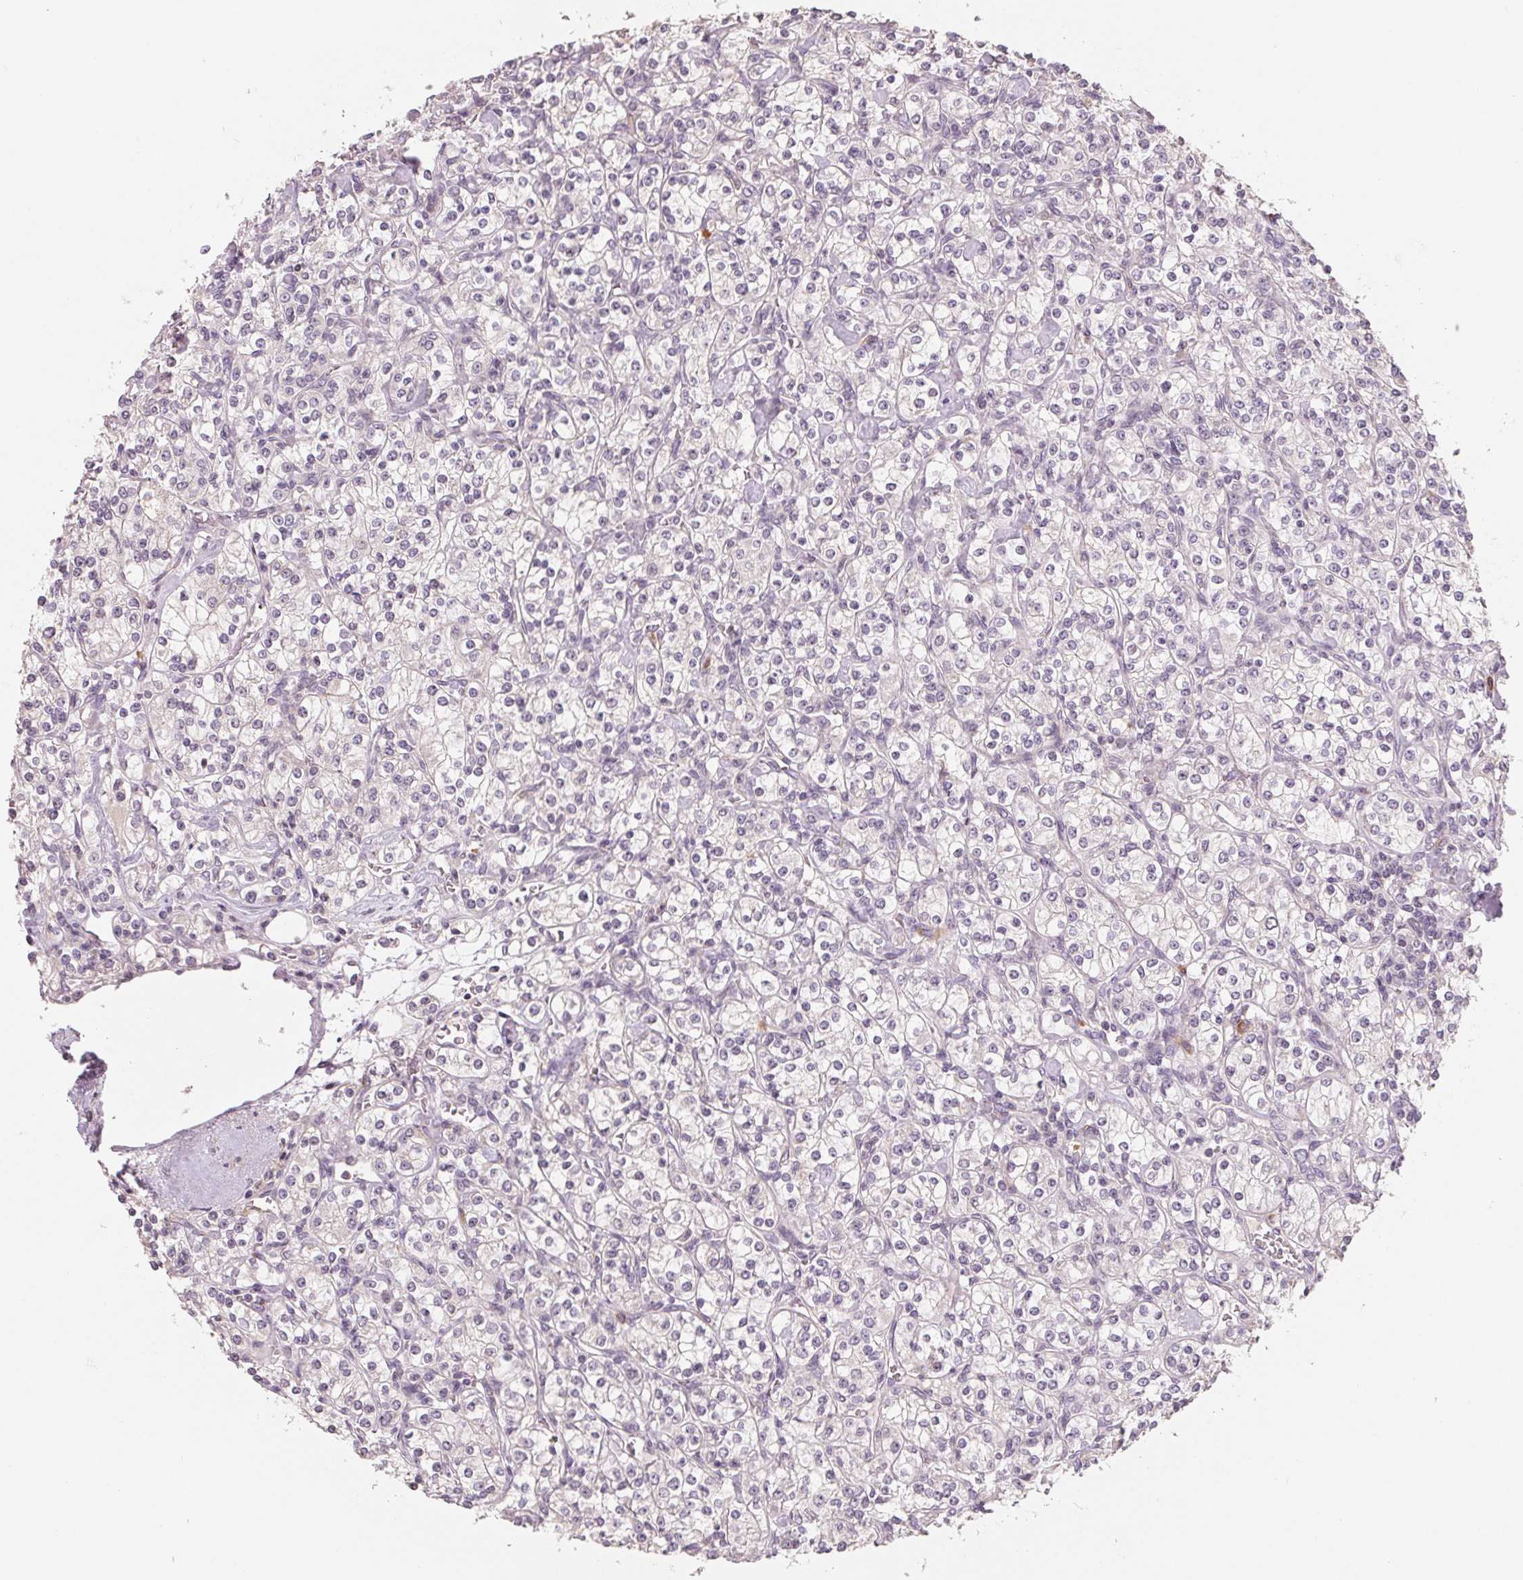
{"staining": {"intensity": "negative", "quantity": "none", "location": "none"}, "tissue": "renal cancer", "cell_type": "Tumor cells", "image_type": "cancer", "snomed": [{"axis": "morphology", "description": "Adenocarcinoma, NOS"}, {"axis": "topography", "description": "Kidney"}], "caption": "There is no significant positivity in tumor cells of renal cancer.", "gene": "AQP8", "patient": {"sex": "male", "age": 77}}